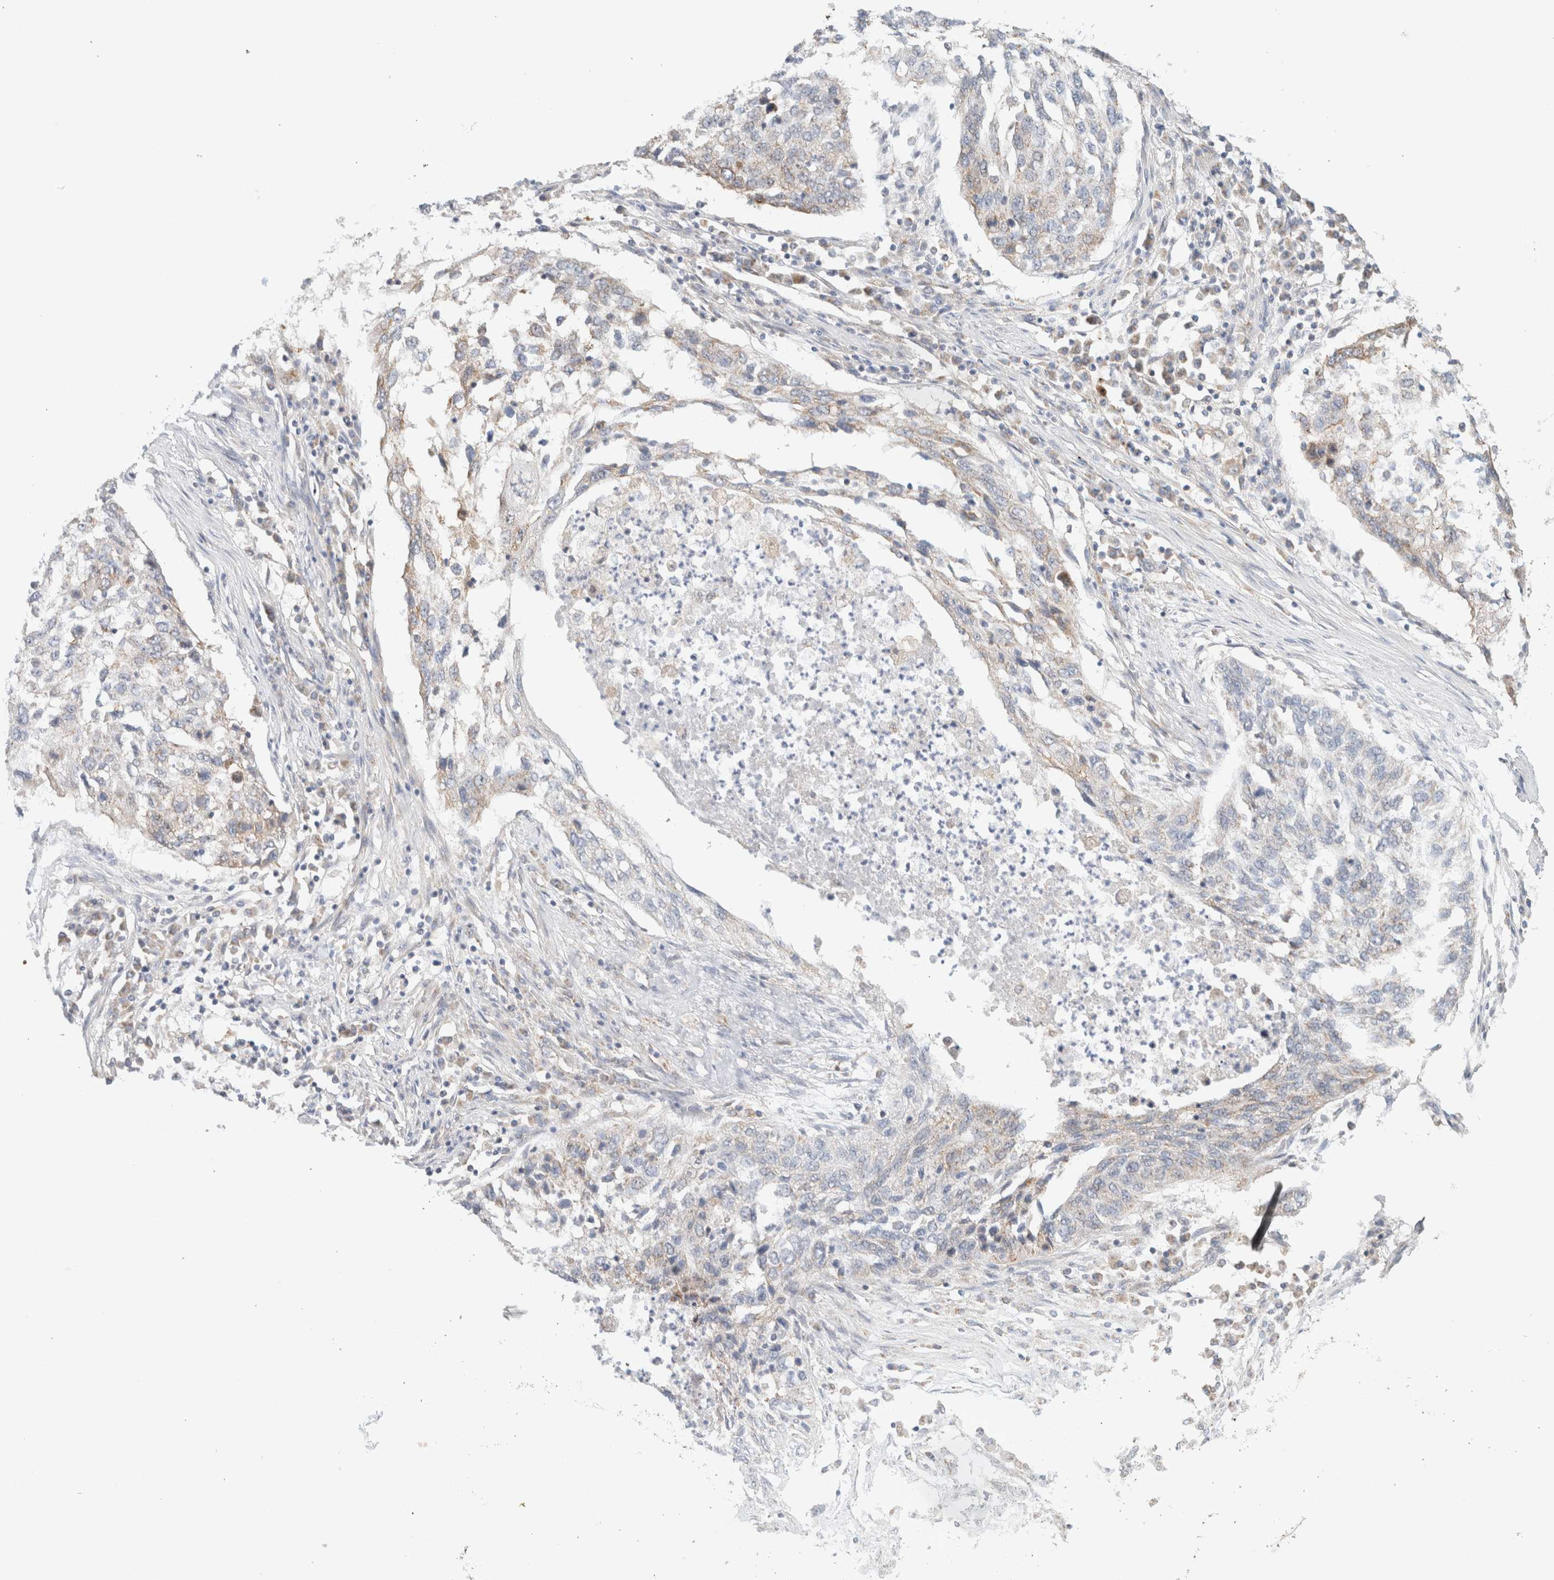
{"staining": {"intensity": "negative", "quantity": "none", "location": "none"}, "tissue": "lung cancer", "cell_type": "Tumor cells", "image_type": "cancer", "snomed": [{"axis": "morphology", "description": "Squamous cell carcinoma, NOS"}, {"axis": "topography", "description": "Lung"}], "caption": "High power microscopy image of an IHC image of lung cancer (squamous cell carcinoma), revealing no significant staining in tumor cells.", "gene": "MRM3", "patient": {"sex": "female", "age": 63}}